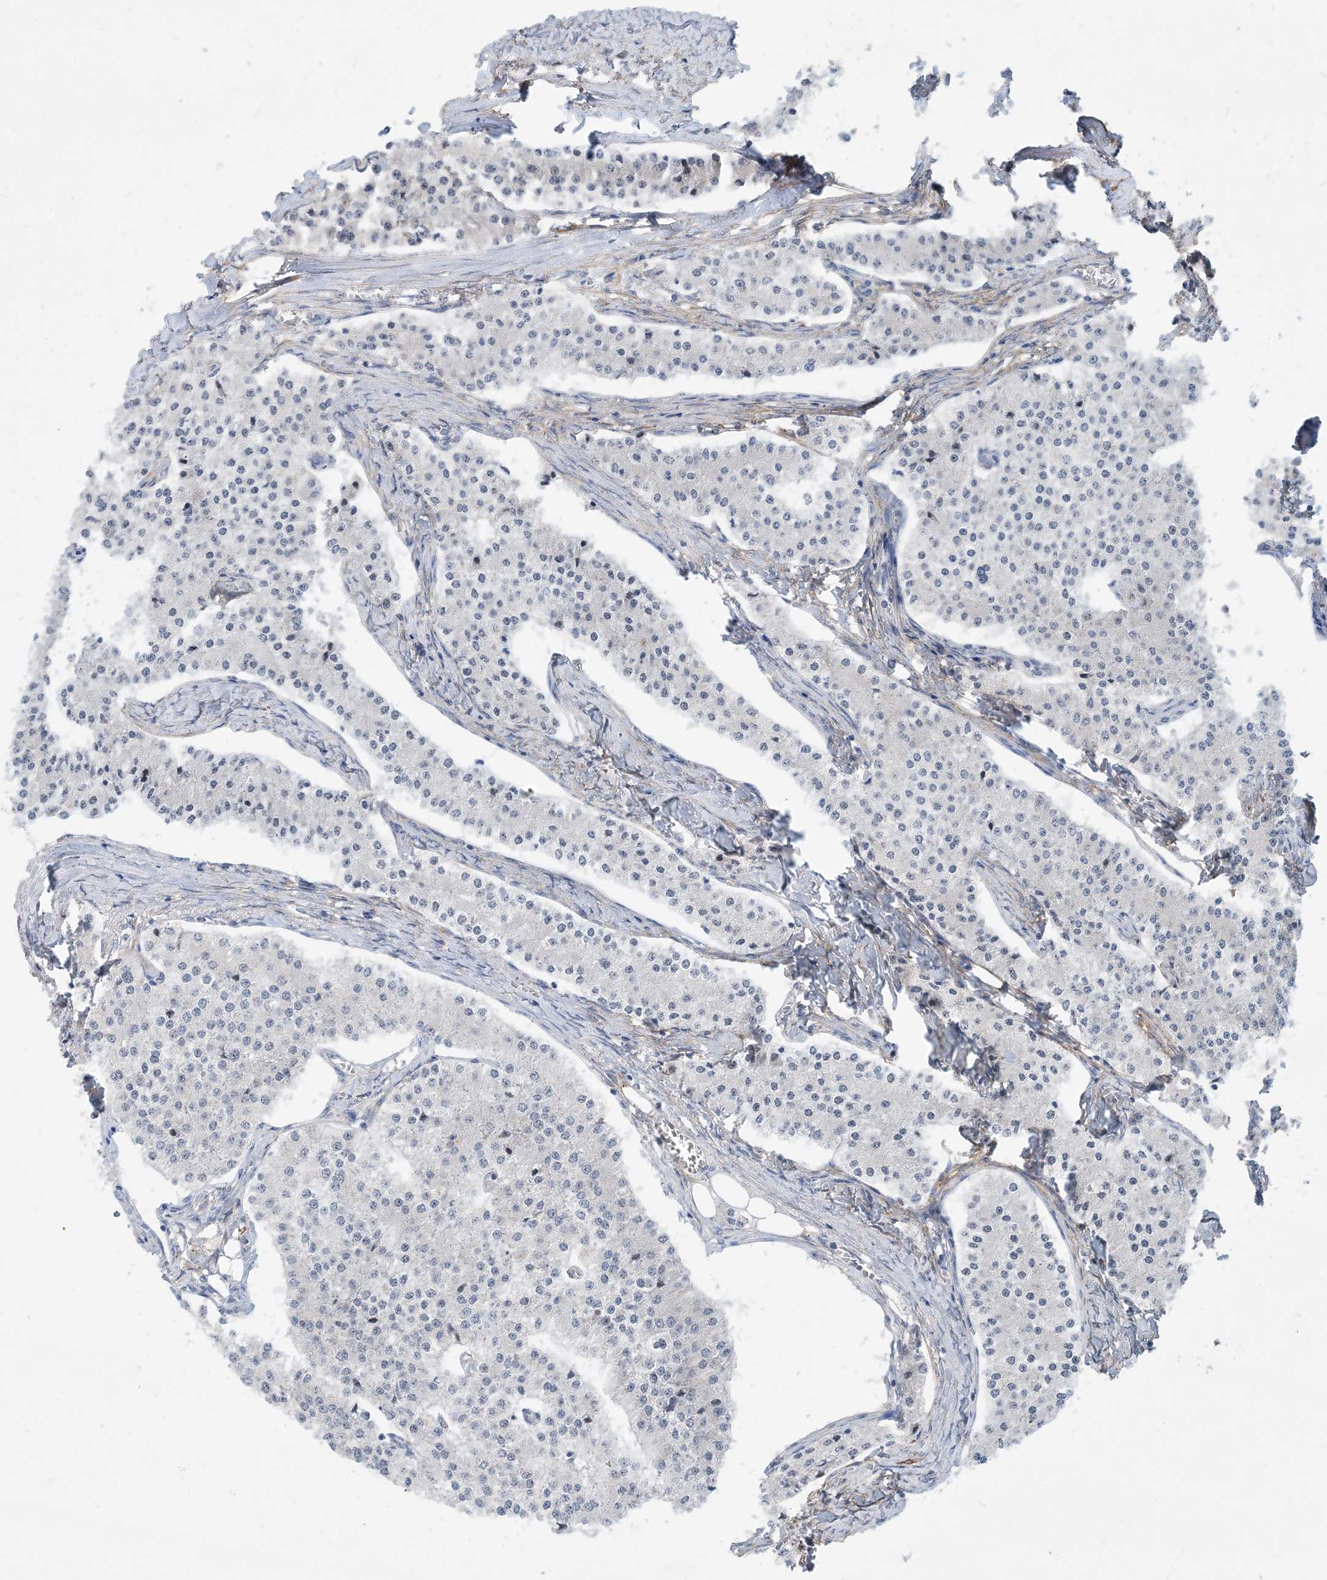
{"staining": {"intensity": "negative", "quantity": "none", "location": "none"}, "tissue": "carcinoid", "cell_type": "Tumor cells", "image_type": "cancer", "snomed": [{"axis": "morphology", "description": "Carcinoid, malignant, NOS"}, {"axis": "topography", "description": "Colon"}], "caption": "Photomicrograph shows no significant protein expression in tumor cells of carcinoid.", "gene": "EIF2A", "patient": {"sex": "female", "age": 52}}